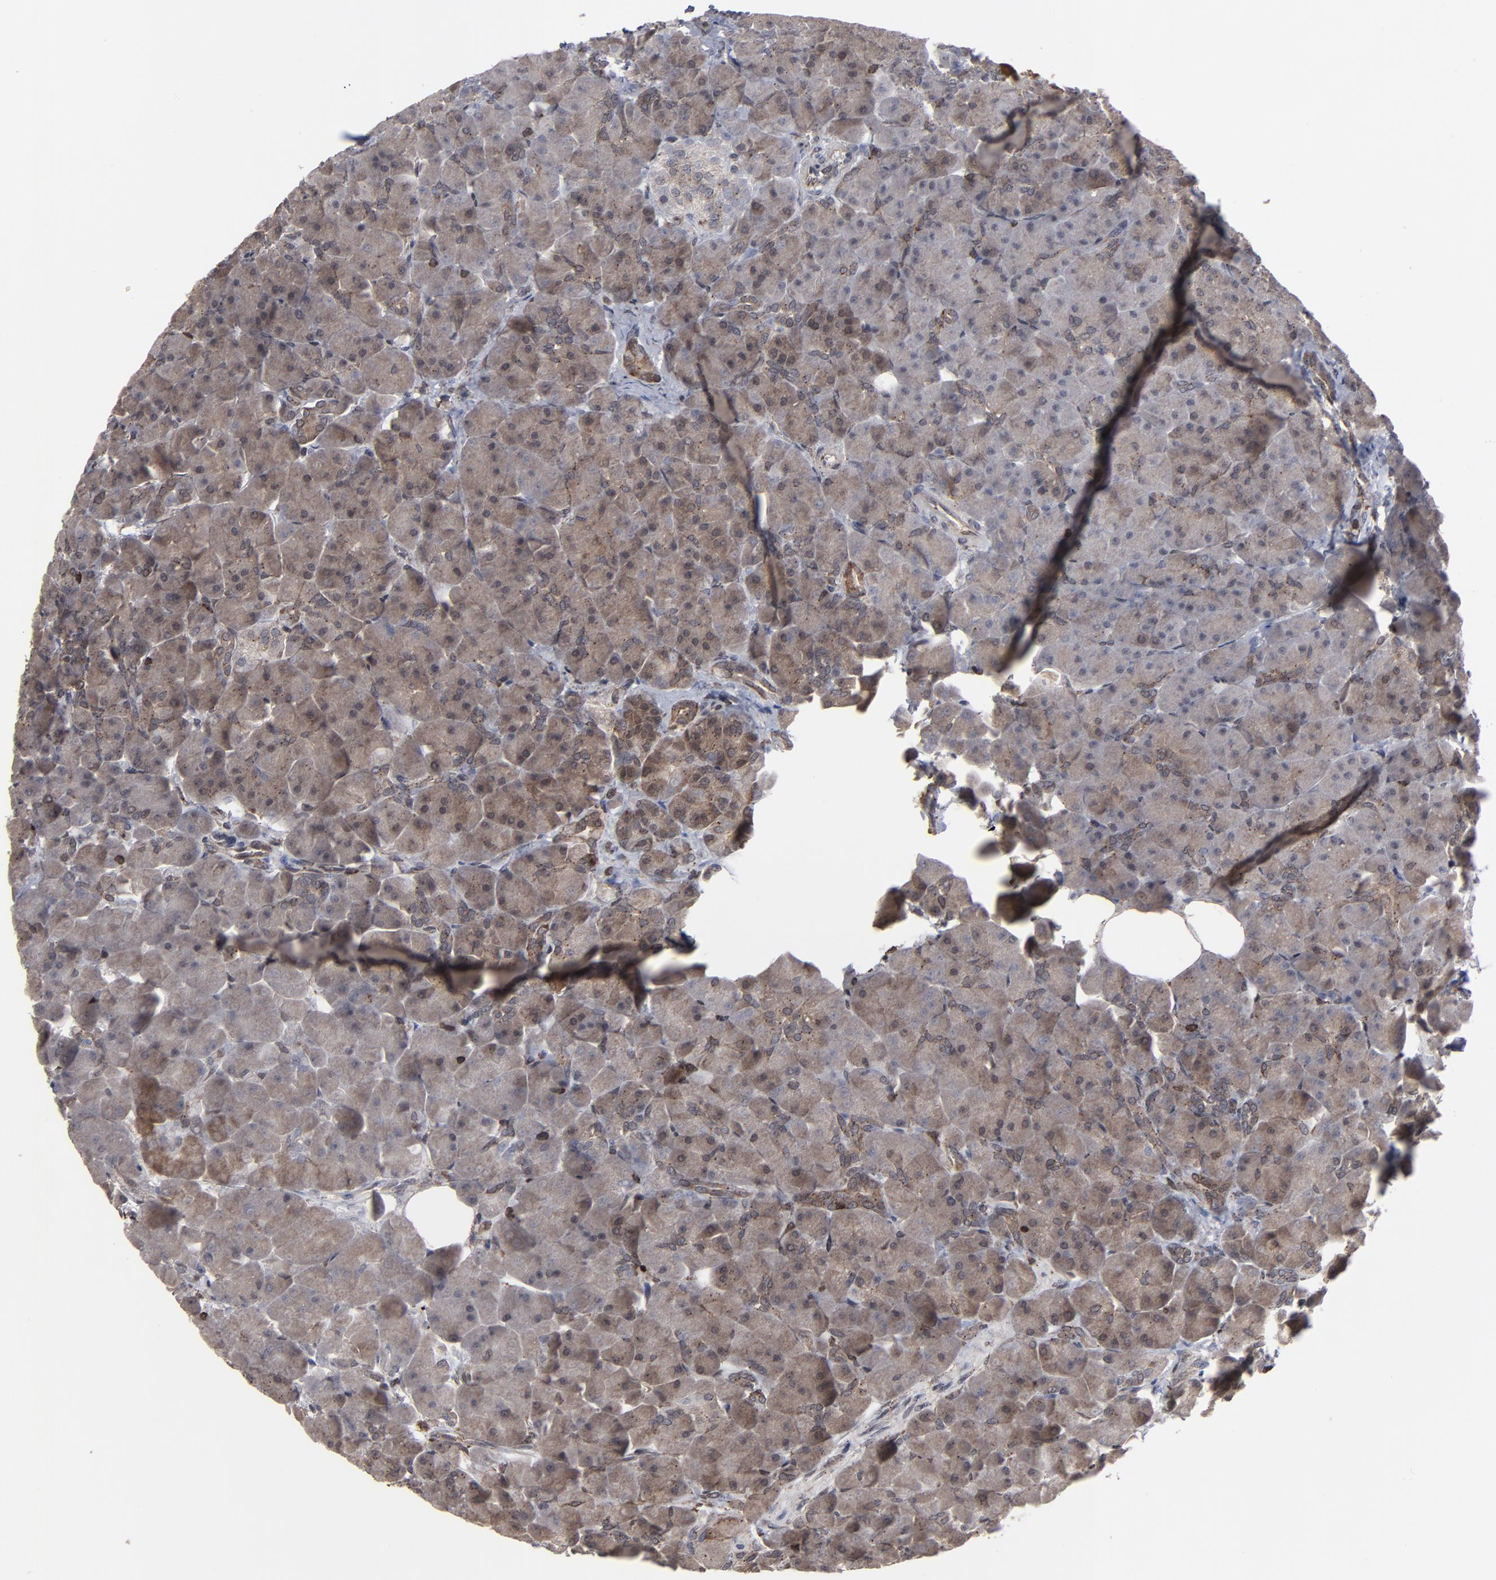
{"staining": {"intensity": "moderate", "quantity": ">75%", "location": "cytoplasmic/membranous"}, "tissue": "pancreas", "cell_type": "Exocrine glandular cells", "image_type": "normal", "snomed": [{"axis": "morphology", "description": "Normal tissue, NOS"}, {"axis": "topography", "description": "Pancreas"}], "caption": "The histopathology image reveals staining of normal pancreas, revealing moderate cytoplasmic/membranous protein staining (brown color) within exocrine glandular cells.", "gene": "KIAA2026", "patient": {"sex": "male", "age": 66}}